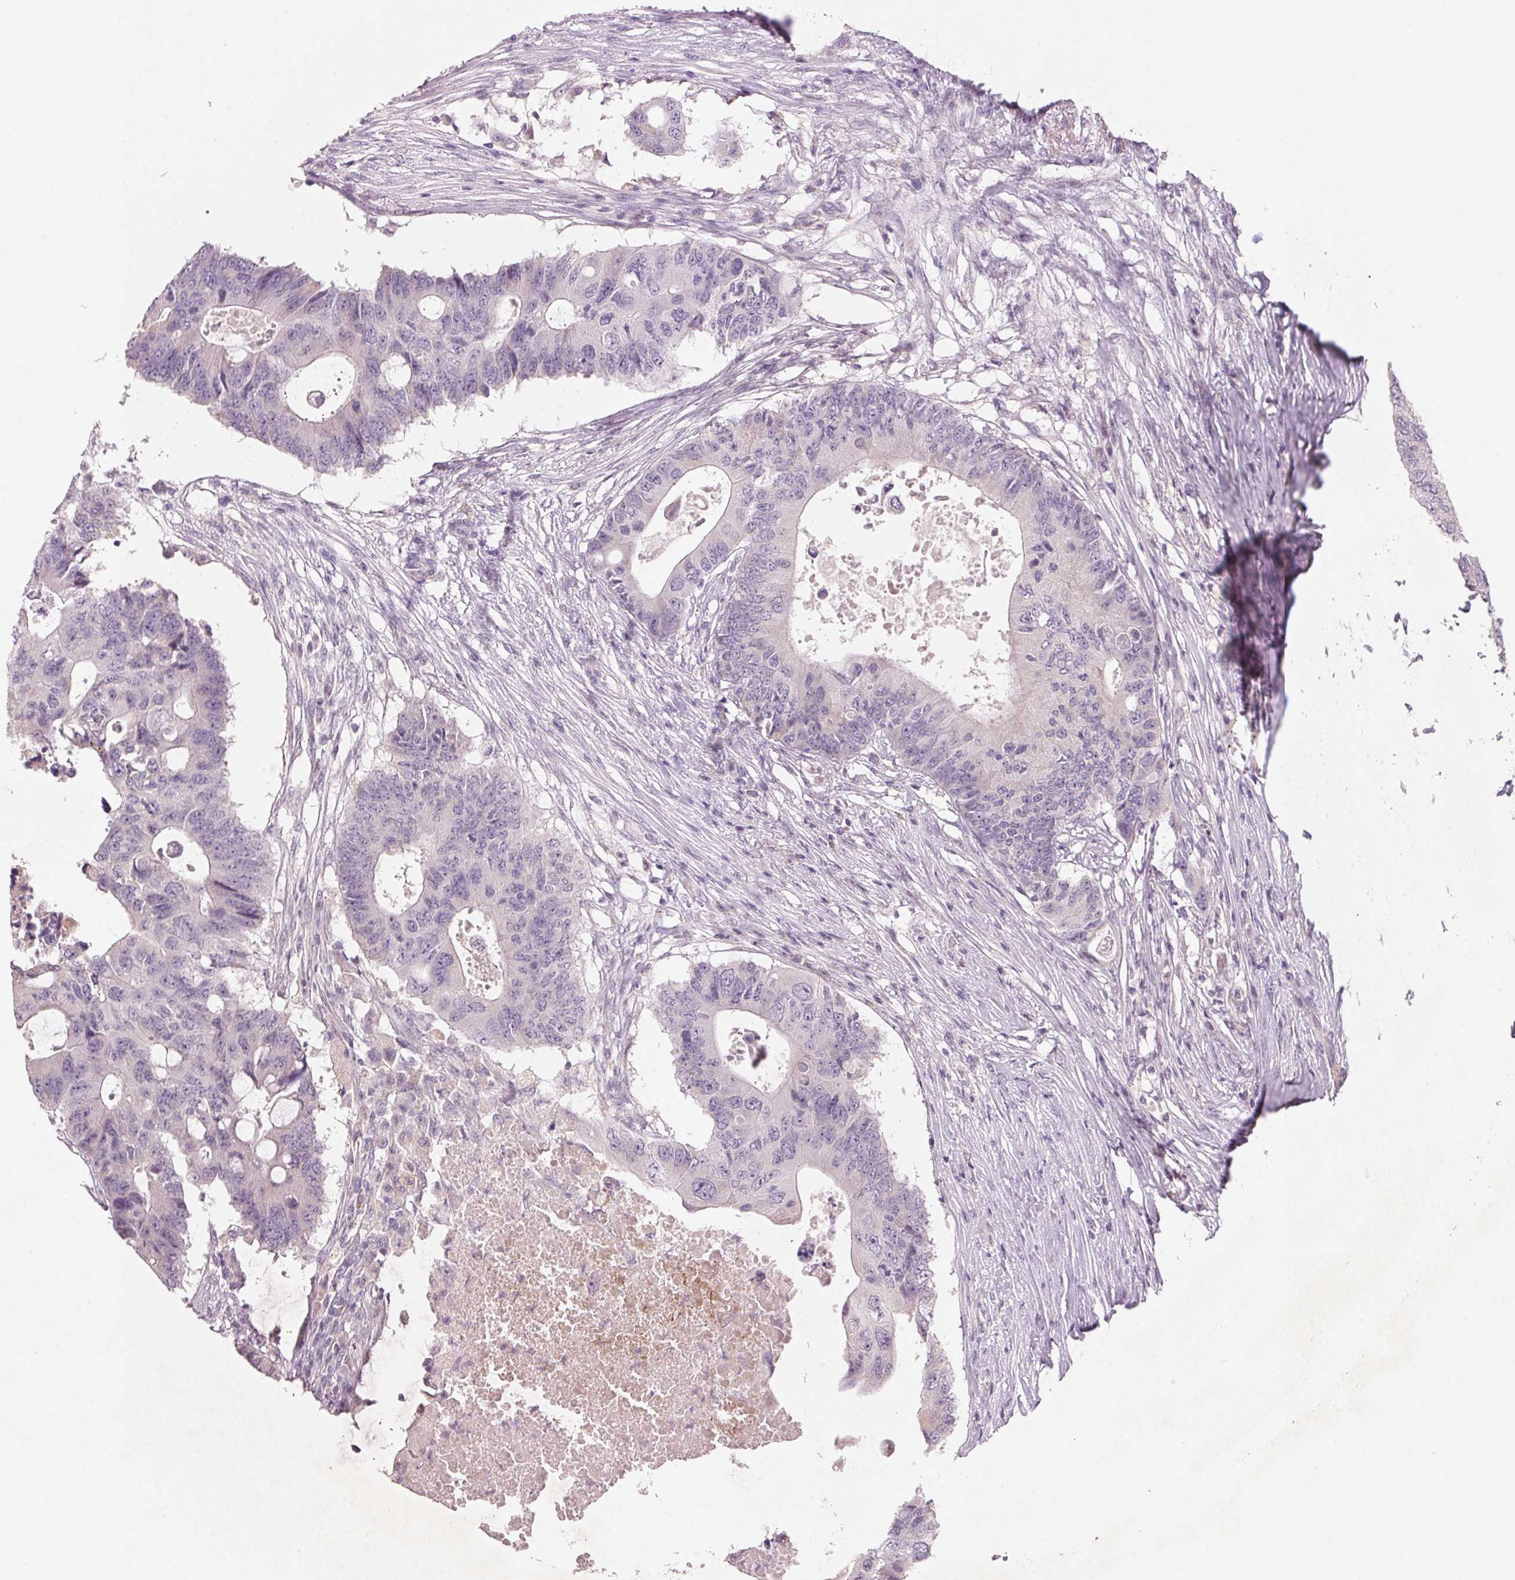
{"staining": {"intensity": "negative", "quantity": "none", "location": "none"}, "tissue": "colorectal cancer", "cell_type": "Tumor cells", "image_type": "cancer", "snomed": [{"axis": "morphology", "description": "Adenocarcinoma, NOS"}, {"axis": "topography", "description": "Colon"}], "caption": "Immunohistochemistry of colorectal adenocarcinoma reveals no expression in tumor cells.", "gene": "ADAM20", "patient": {"sex": "male", "age": 71}}